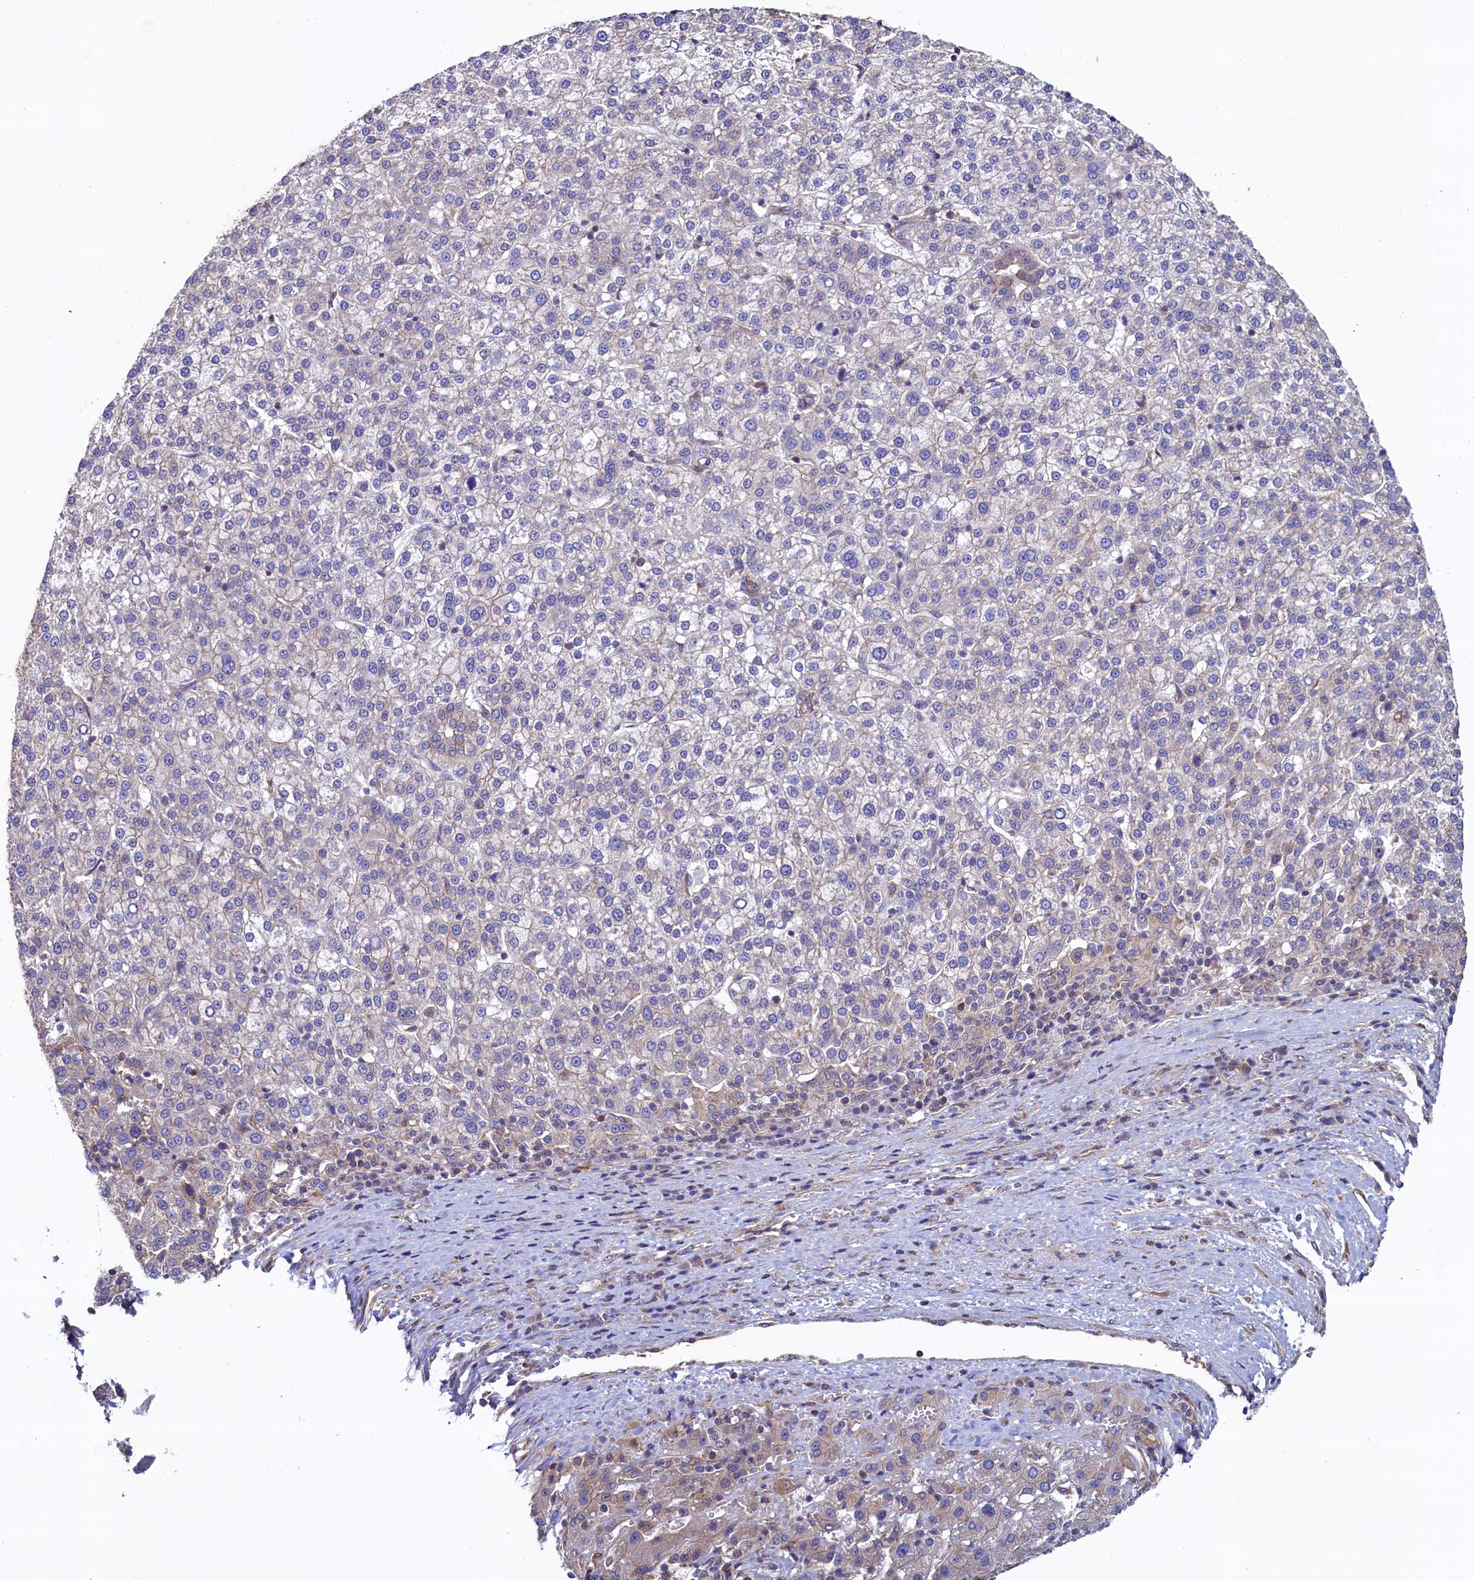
{"staining": {"intensity": "negative", "quantity": "none", "location": "none"}, "tissue": "liver cancer", "cell_type": "Tumor cells", "image_type": "cancer", "snomed": [{"axis": "morphology", "description": "Carcinoma, Hepatocellular, NOS"}, {"axis": "topography", "description": "Liver"}], "caption": "This is an immunohistochemistry micrograph of human liver cancer (hepatocellular carcinoma). There is no positivity in tumor cells.", "gene": "ATXN2L", "patient": {"sex": "female", "age": 58}}